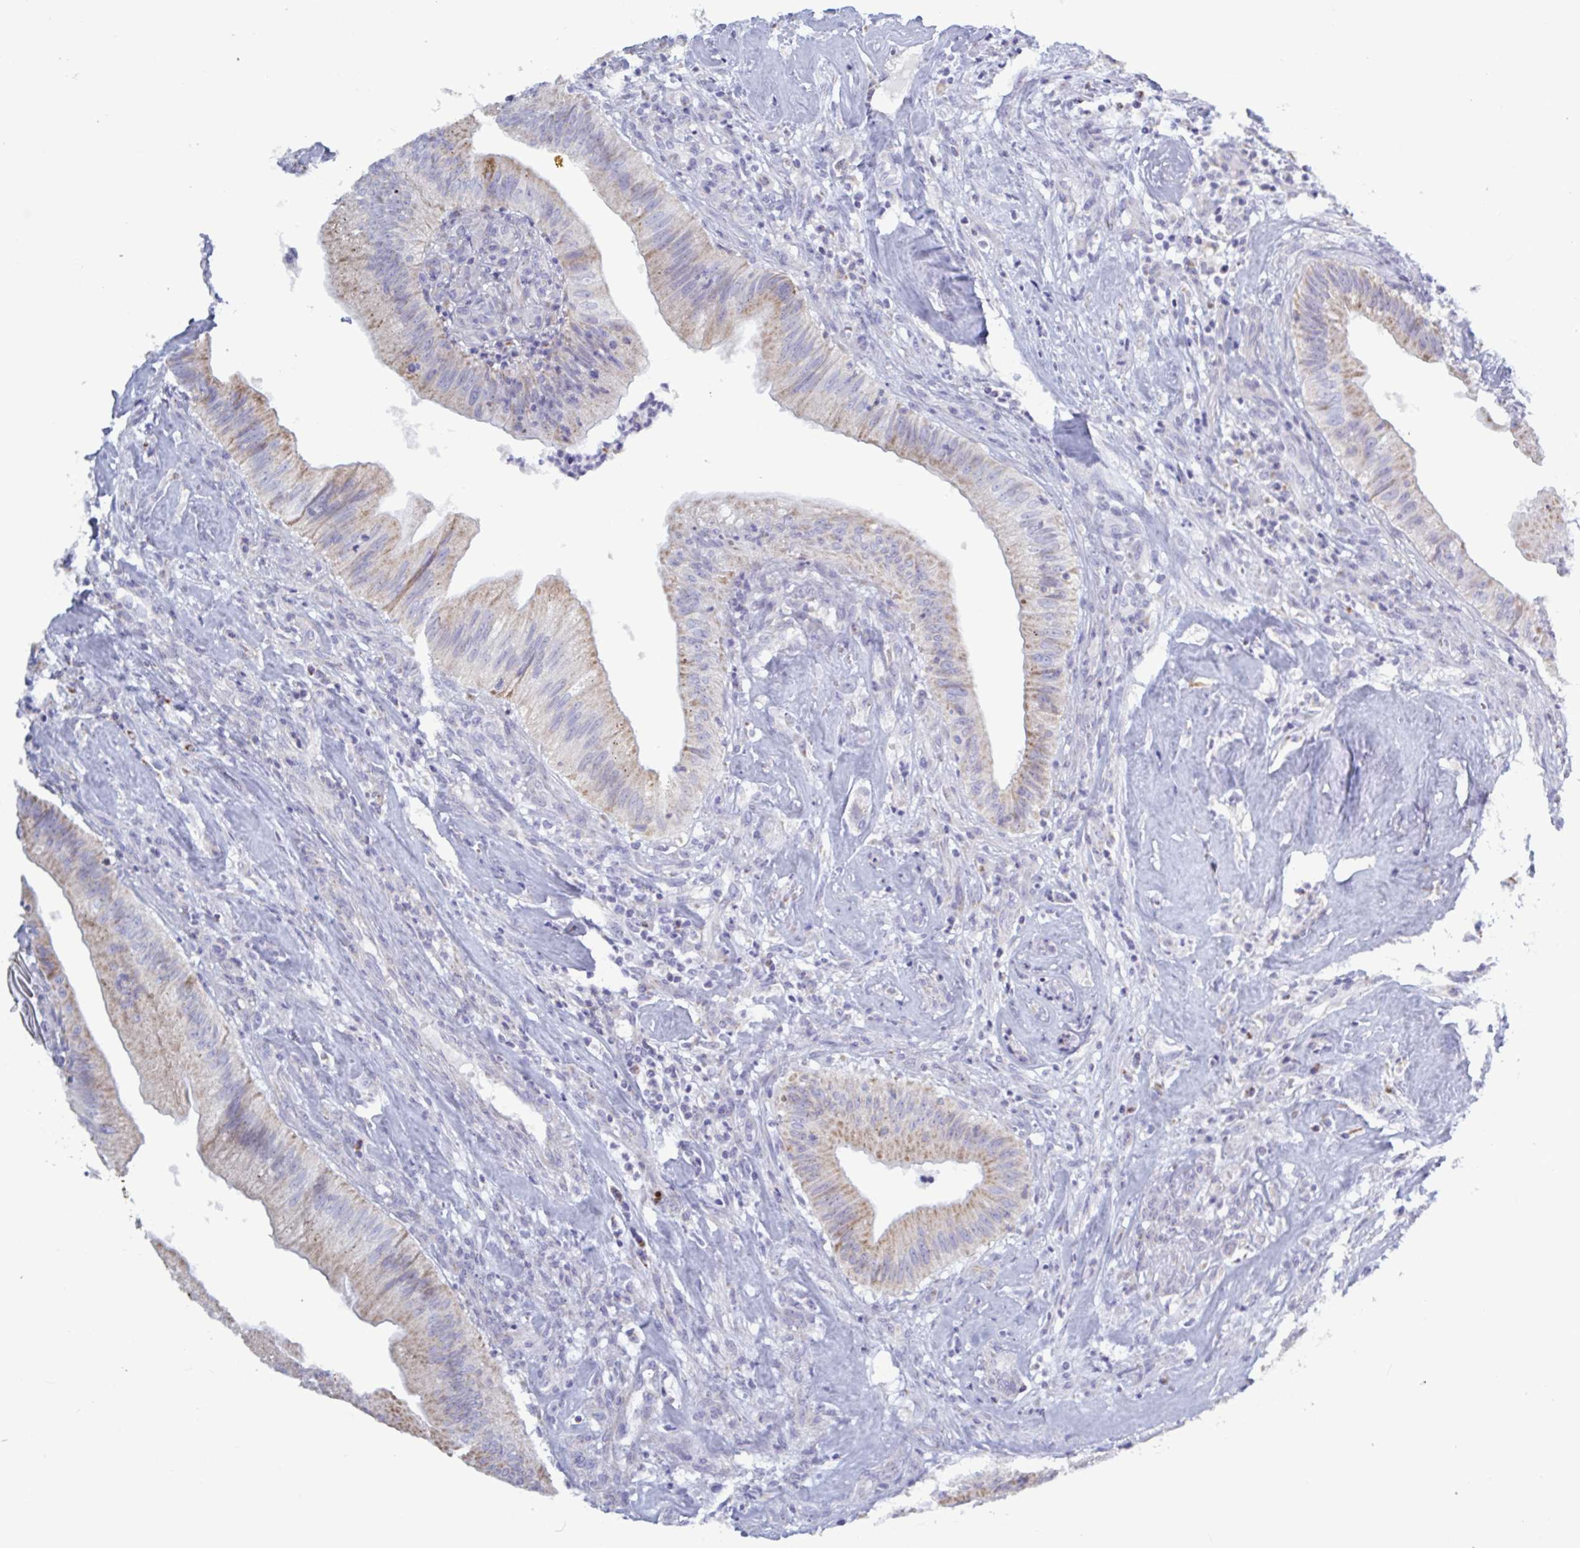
{"staining": {"intensity": "weak", "quantity": ">75%", "location": "cytoplasmic/membranous"}, "tissue": "head and neck cancer", "cell_type": "Tumor cells", "image_type": "cancer", "snomed": [{"axis": "morphology", "description": "Adenocarcinoma, NOS"}, {"axis": "topography", "description": "Head-Neck"}], "caption": "This image reveals adenocarcinoma (head and neck) stained with immunohistochemistry to label a protein in brown. The cytoplasmic/membranous of tumor cells show weak positivity for the protein. Nuclei are counter-stained blue.", "gene": "ATG9A", "patient": {"sex": "male", "age": 44}}